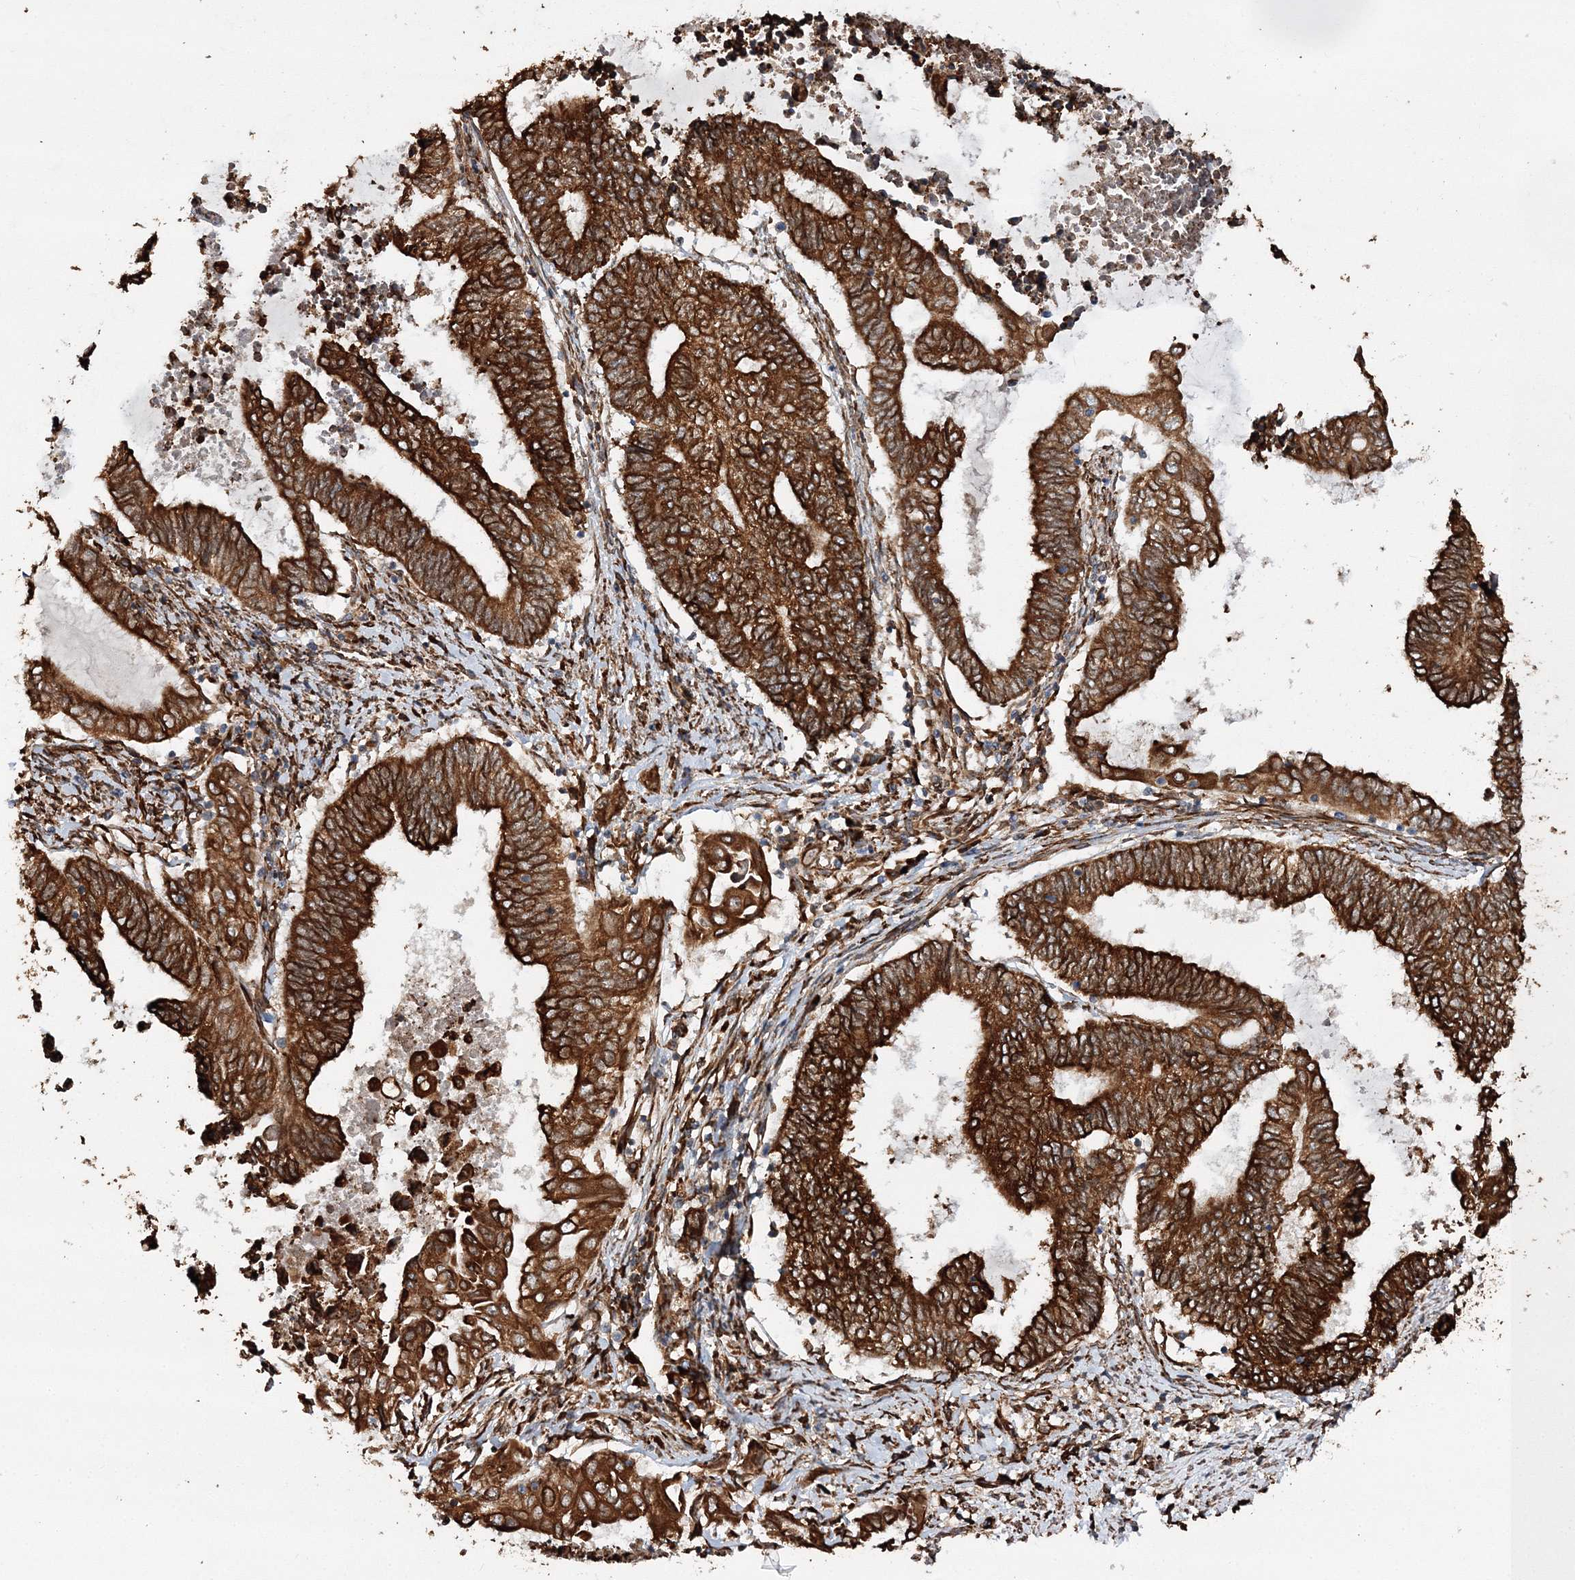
{"staining": {"intensity": "strong", "quantity": ">75%", "location": "cytoplasmic/membranous"}, "tissue": "endometrial cancer", "cell_type": "Tumor cells", "image_type": "cancer", "snomed": [{"axis": "morphology", "description": "Adenocarcinoma, NOS"}, {"axis": "topography", "description": "Uterus"}, {"axis": "topography", "description": "Endometrium"}], "caption": "Approximately >75% of tumor cells in human endometrial adenocarcinoma display strong cytoplasmic/membranous protein expression as visualized by brown immunohistochemical staining.", "gene": "SCRN3", "patient": {"sex": "female", "age": 70}}